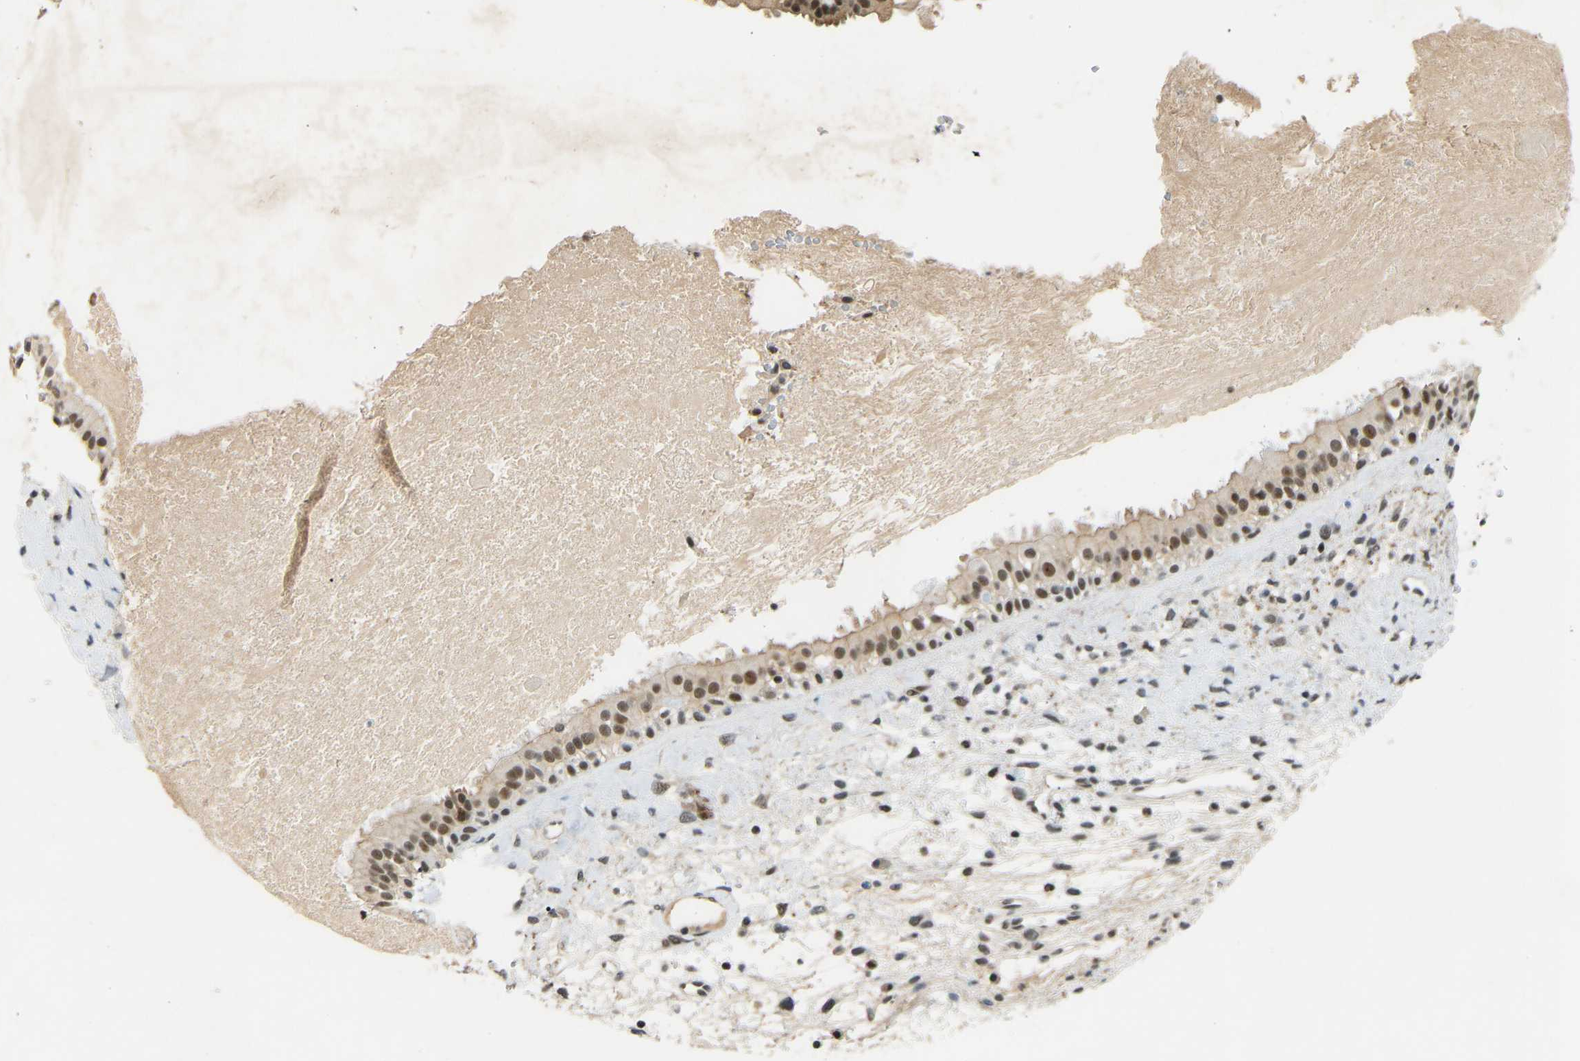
{"staining": {"intensity": "moderate", "quantity": ">75%", "location": "nuclear"}, "tissue": "nasopharynx", "cell_type": "Respiratory epithelial cells", "image_type": "normal", "snomed": [{"axis": "morphology", "description": "Normal tissue, NOS"}, {"axis": "topography", "description": "Nasopharynx"}], "caption": "An immunohistochemistry (IHC) photomicrograph of benign tissue is shown. Protein staining in brown shows moderate nuclear positivity in nasopharynx within respiratory epithelial cells. Ihc stains the protein of interest in brown and the nuclei are stained blue.", "gene": "RBM15", "patient": {"sex": "male", "age": 22}}